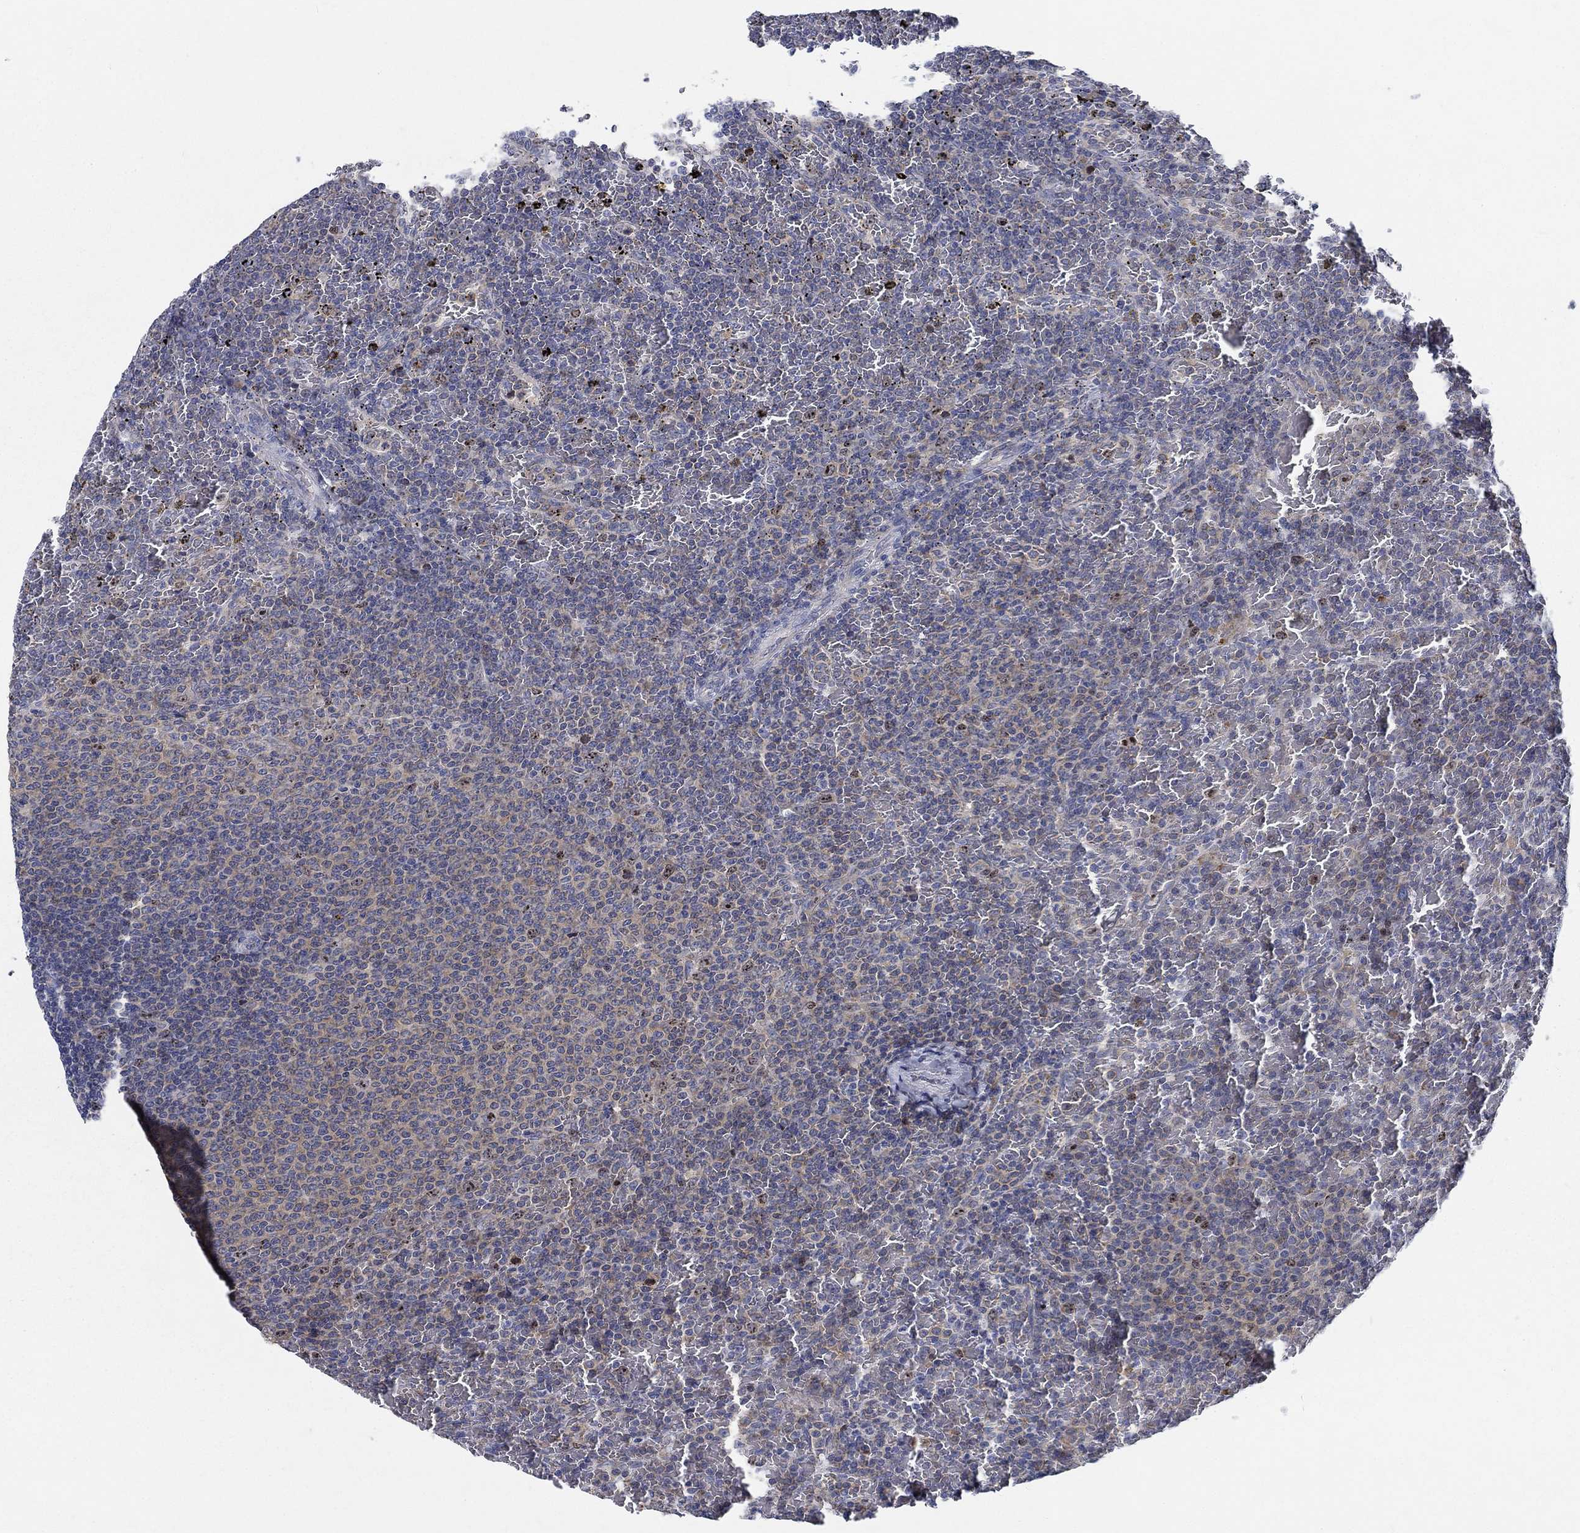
{"staining": {"intensity": "negative", "quantity": "none", "location": "none"}, "tissue": "lymphoma", "cell_type": "Tumor cells", "image_type": "cancer", "snomed": [{"axis": "morphology", "description": "Malignant lymphoma, non-Hodgkin's type, Low grade"}, {"axis": "topography", "description": "Spleen"}], "caption": "The immunohistochemistry histopathology image has no significant expression in tumor cells of malignant lymphoma, non-Hodgkin's type (low-grade) tissue.", "gene": "MMP24", "patient": {"sex": "female", "age": 77}}